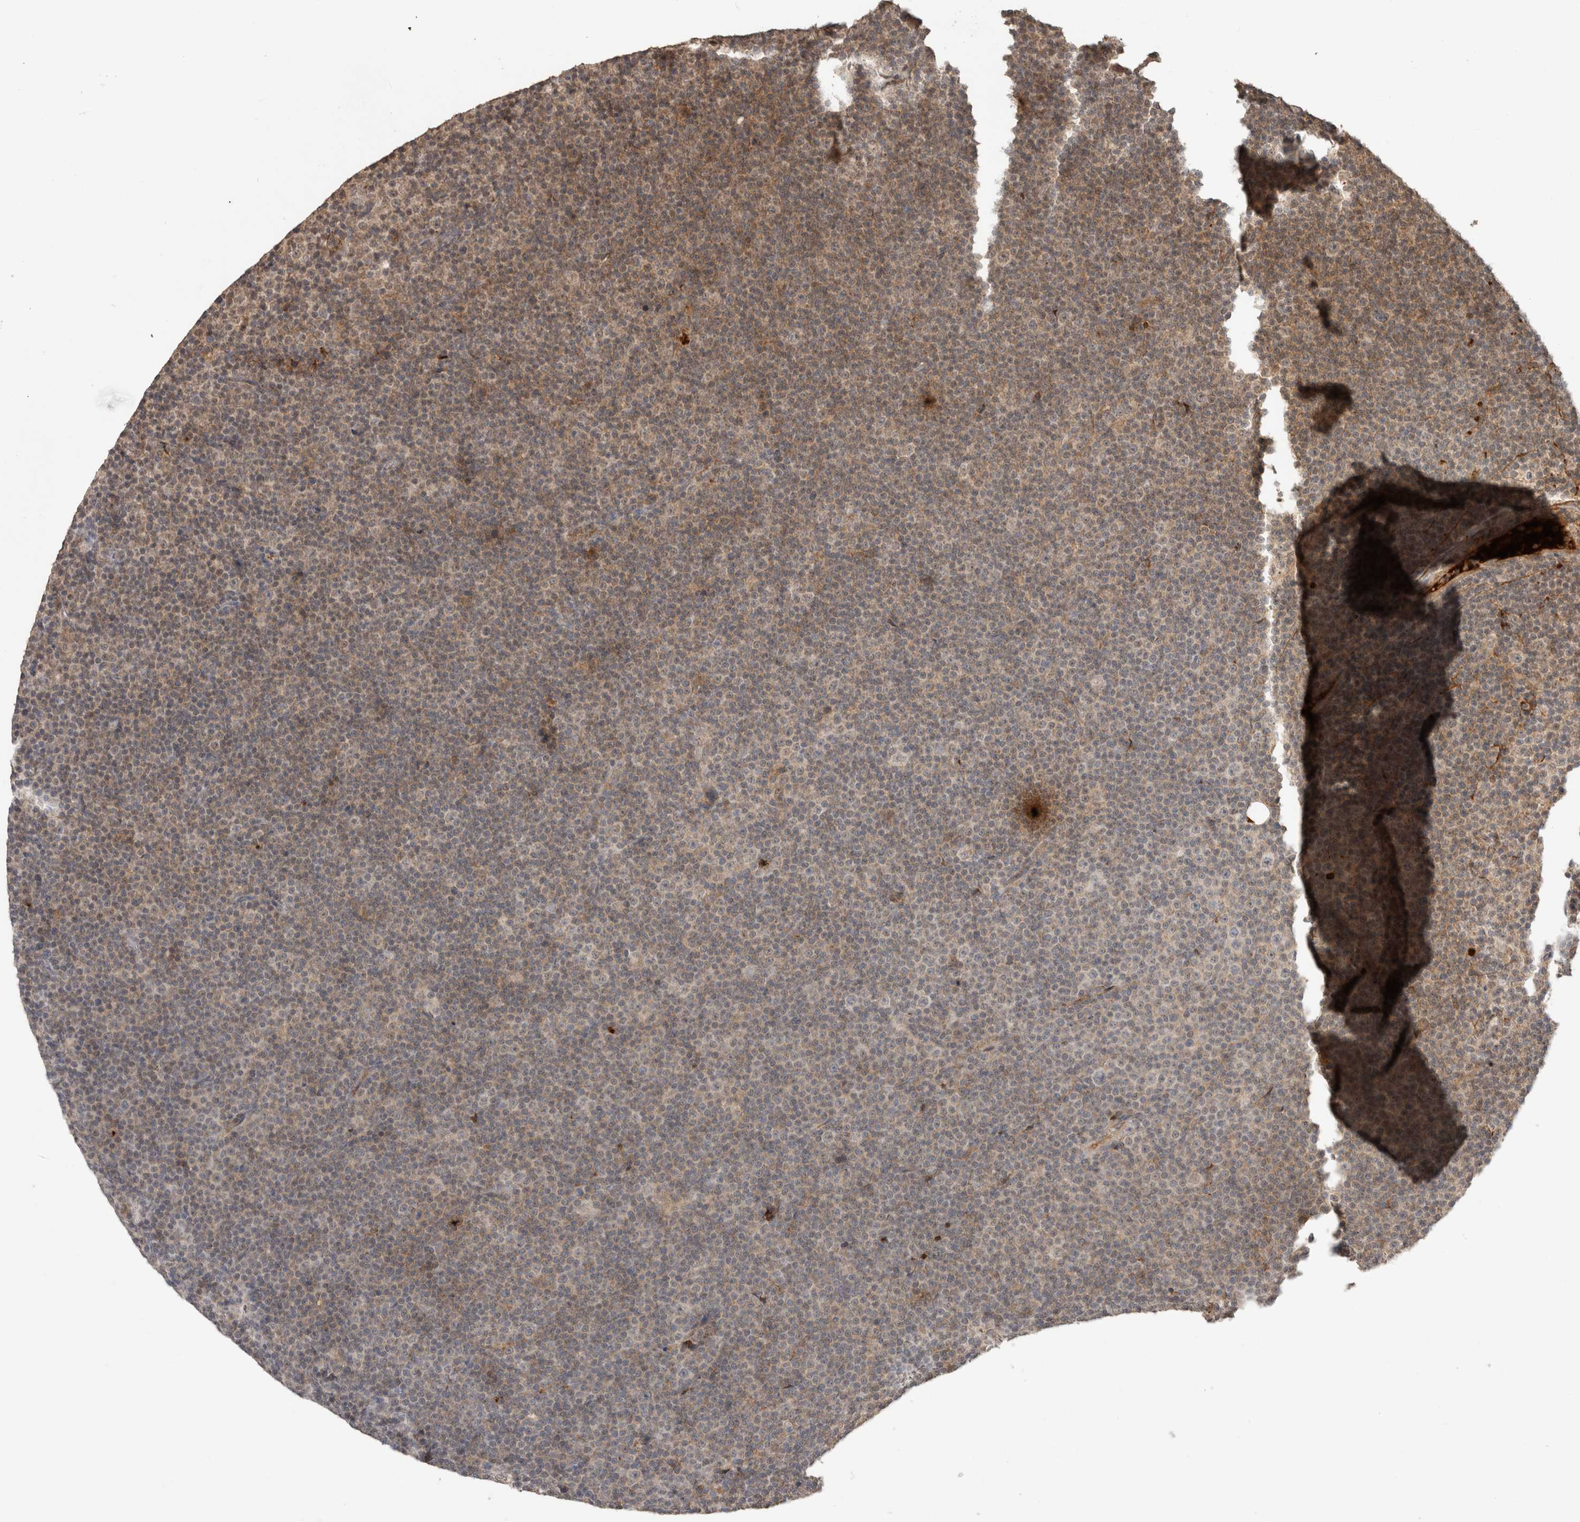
{"staining": {"intensity": "weak", "quantity": ">75%", "location": "cytoplasmic/membranous"}, "tissue": "lymphoma", "cell_type": "Tumor cells", "image_type": "cancer", "snomed": [{"axis": "morphology", "description": "Malignant lymphoma, non-Hodgkin's type, Low grade"}, {"axis": "topography", "description": "Lymph node"}], "caption": "Low-grade malignant lymphoma, non-Hodgkin's type stained with a brown dye demonstrates weak cytoplasmic/membranous positive staining in about >75% of tumor cells.", "gene": "FAM3A", "patient": {"sex": "female", "age": 67}}